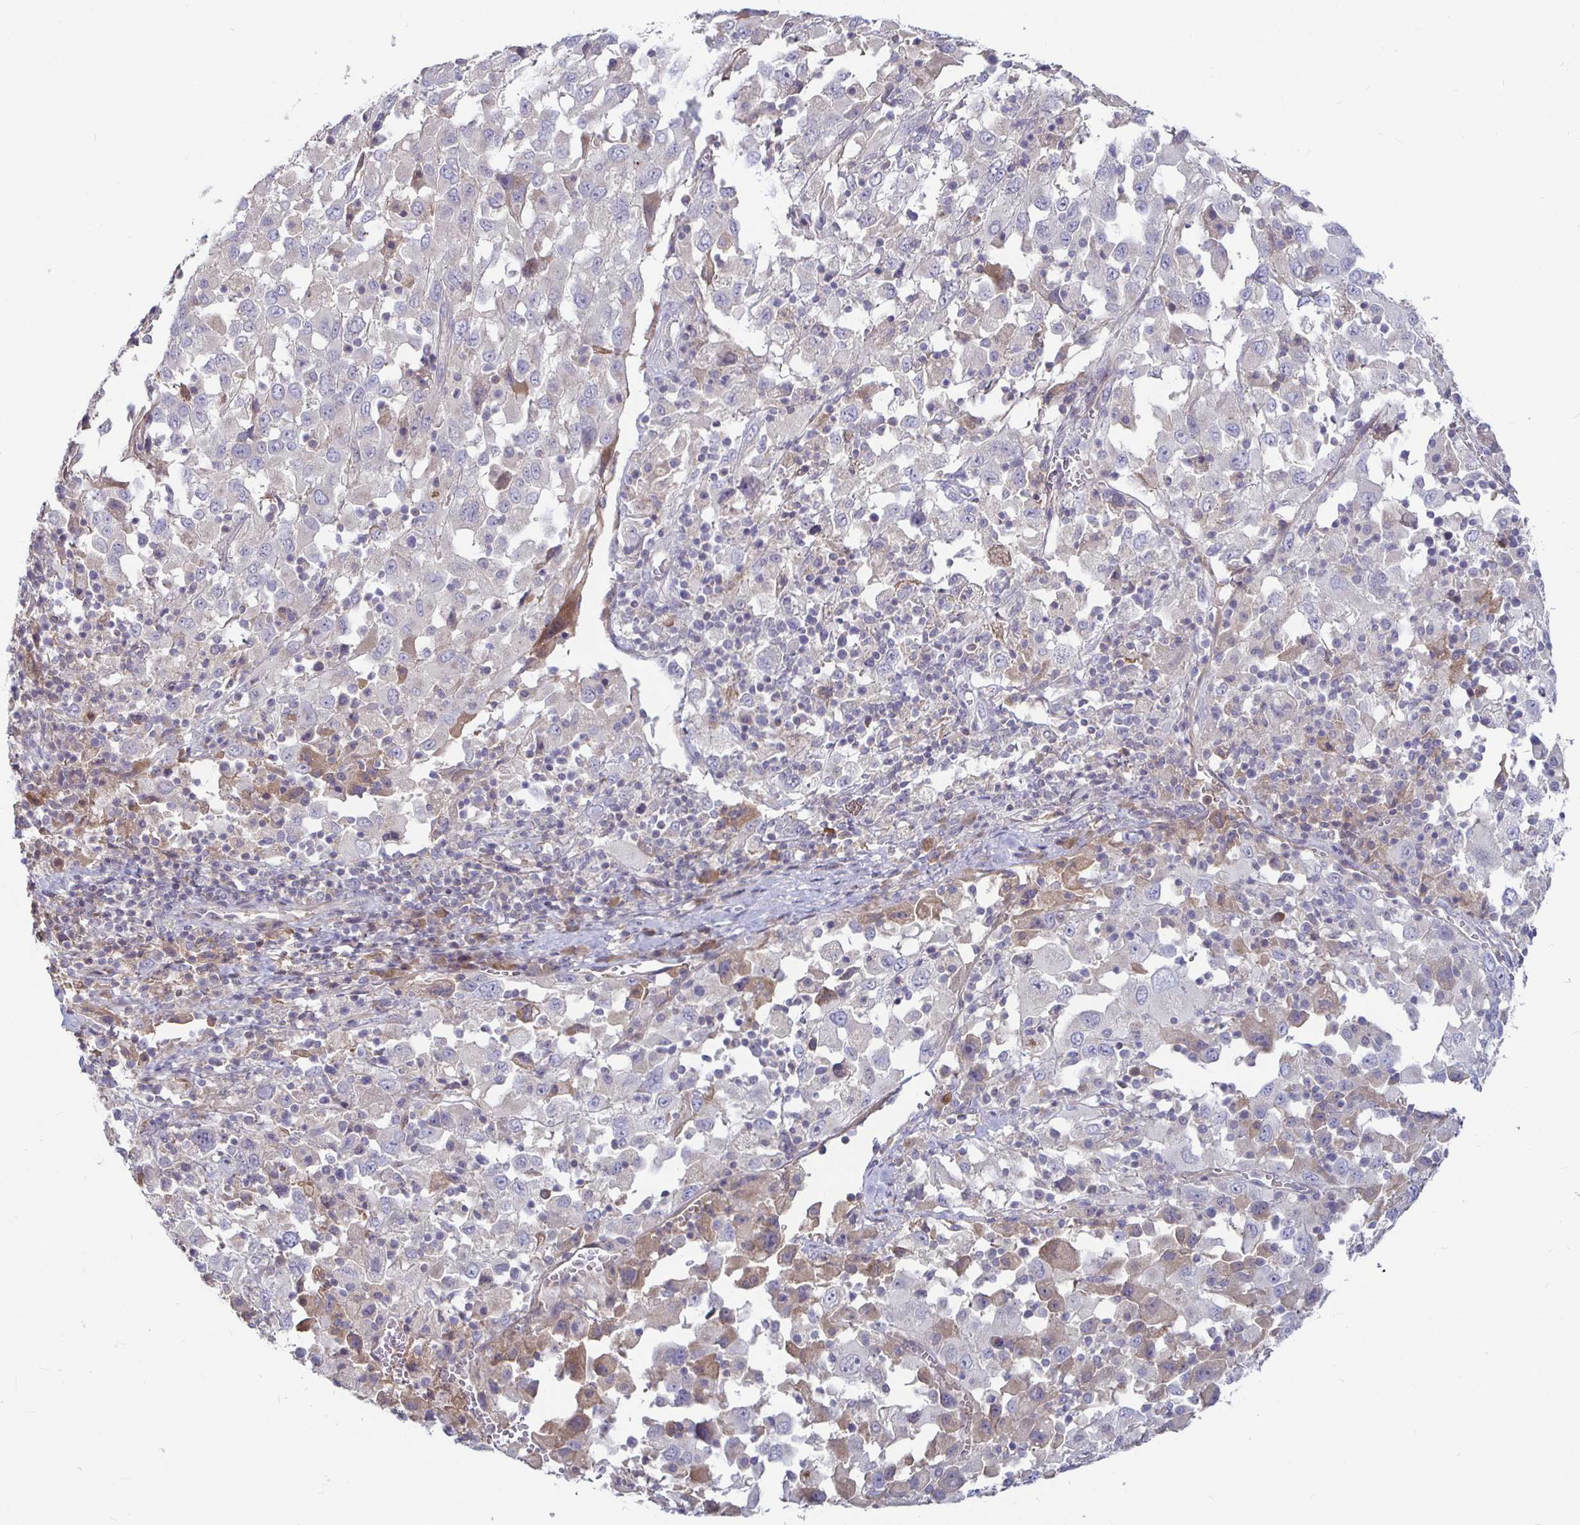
{"staining": {"intensity": "weak", "quantity": "<25%", "location": "cytoplasmic/membranous"}, "tissue": "melanoma", "cell_type": "Tumor cells", "image_type": "cancer", "snomed": [{"axis": "morphology", "description": "Malignant melanoma, Metastatic site"}, {"axis": "topography", "description": "Soft tissue"}], "caption": "IHC histopathology image of human malignant melanoma (metastatic site) stained for a protein (brown), which displays no expression in tumor cells.", "gene": "RNF144B", "patient": {"sex": "male", "age": 50}}